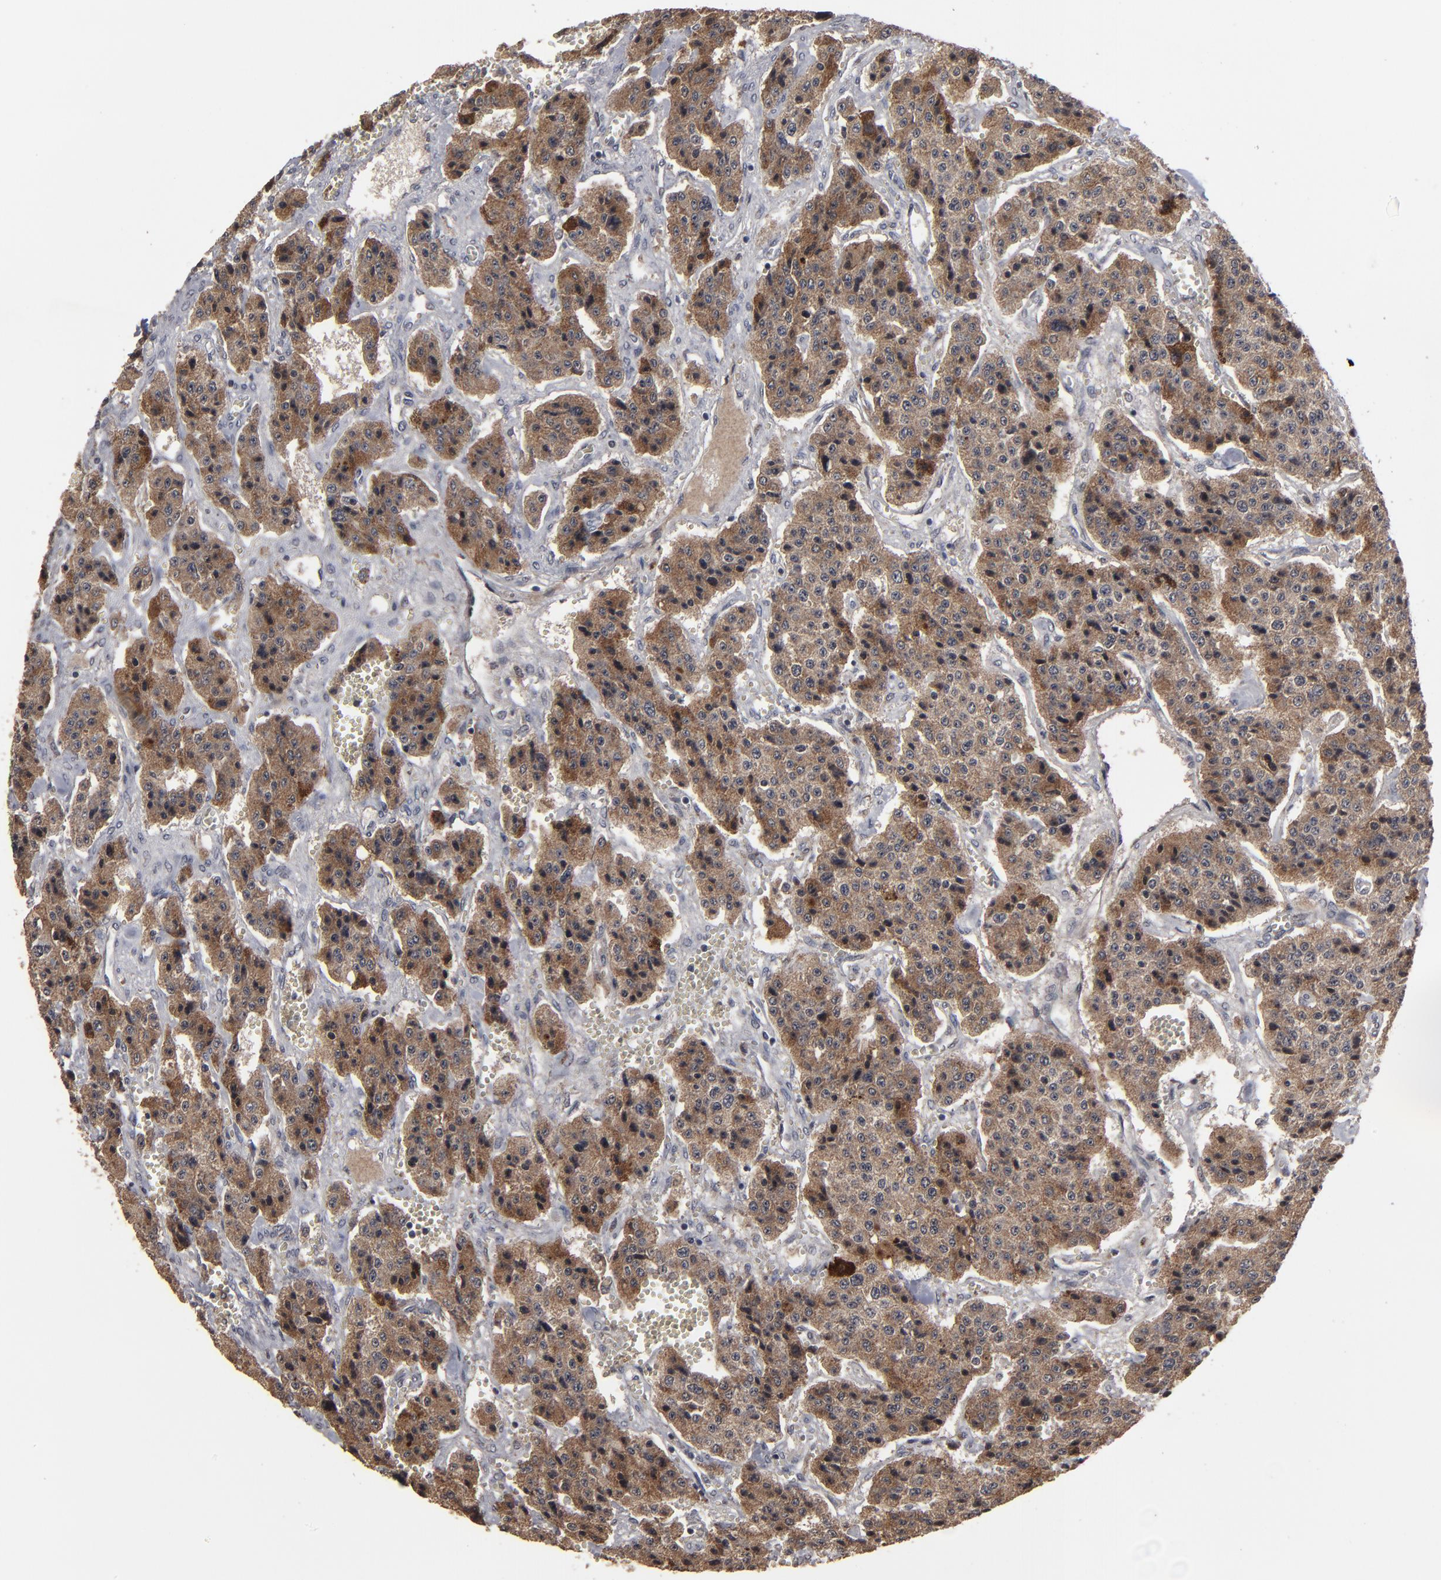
{"staining": {"intensity": "moderate", "quantity": ">75%", "location": "cytoplasmic/membranous"}, "tissue": "carcinoid", "cell_type": "Tumor cells", "image_type": "cancer", "snomed": [{"axis": "morphology", "description": "Carcinoid, malignant, NOS"}, {"axis": "topography", "description": "Small intestine"}], "caption": "Brown immunohistochemical staining in carcinoid exhibits moderate cytoplasmic/membranous staining in approximately >75% of tumor cells. (Brightfield microscopy of DAB IHC at high magnification).", "gene": "SLC22A17", "patient": {"sex": "male", "age": 52}}